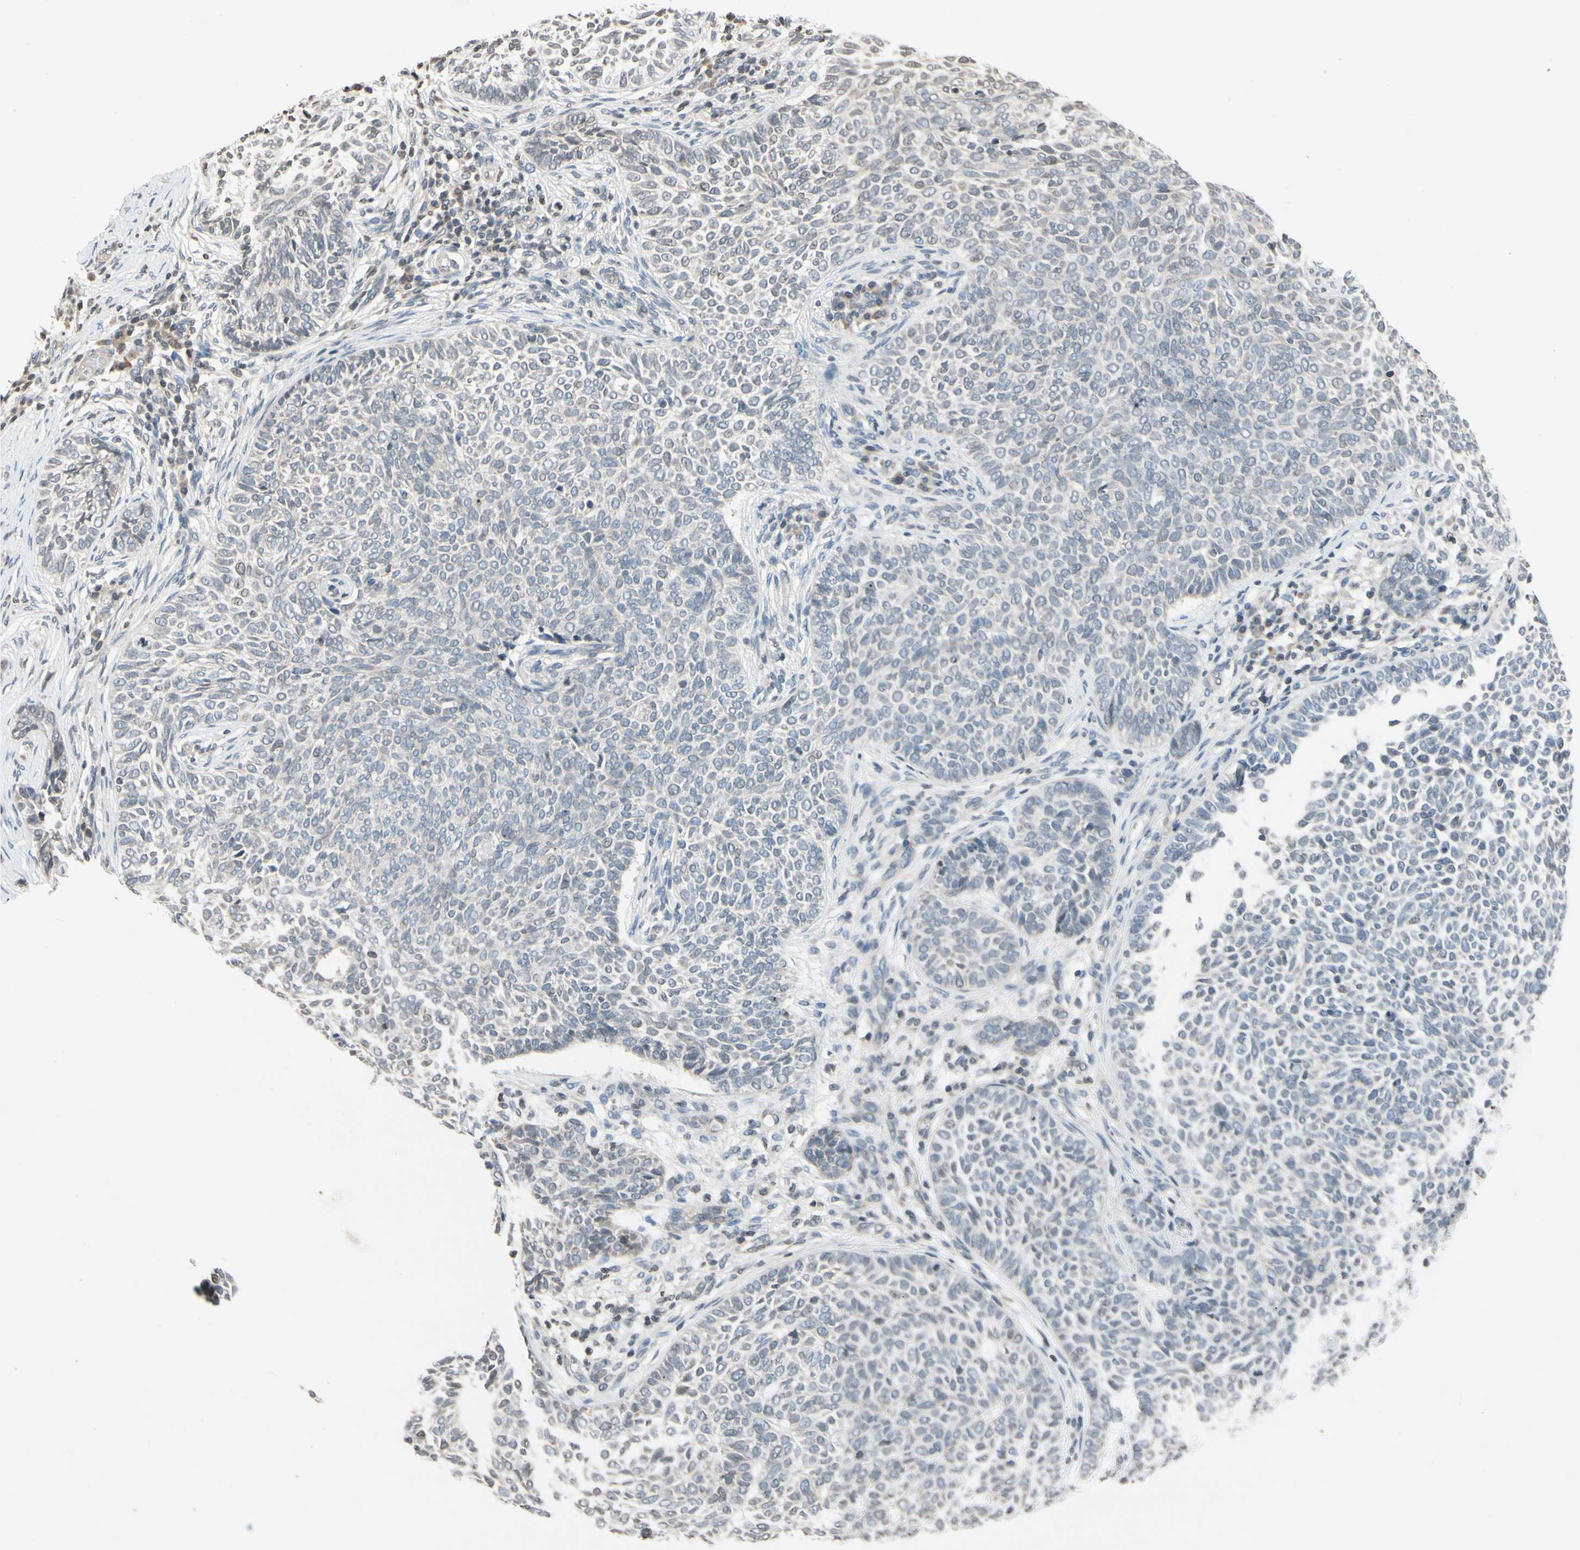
{"staining": {"intensity": "weak", "quantity": "25%-75%", "location": "cytoplasmic/membranous"}, "tissue": "skin cancer", "cell_type": "Tumor cells", "image_type": "cancer", "snomed": [{"axis": "morphology", "description": "Basal cell carcinoma"}, {"axis": "topography", "description": "Skin"}], "caption": "Weak cytoplasmic/membranous protein staining is identified in about 25%-75% of tumor cells in skin cancer (basal cell carcinoma).", "gene": "CLDN11", "patient": {"sex": "male", "age": 87}}